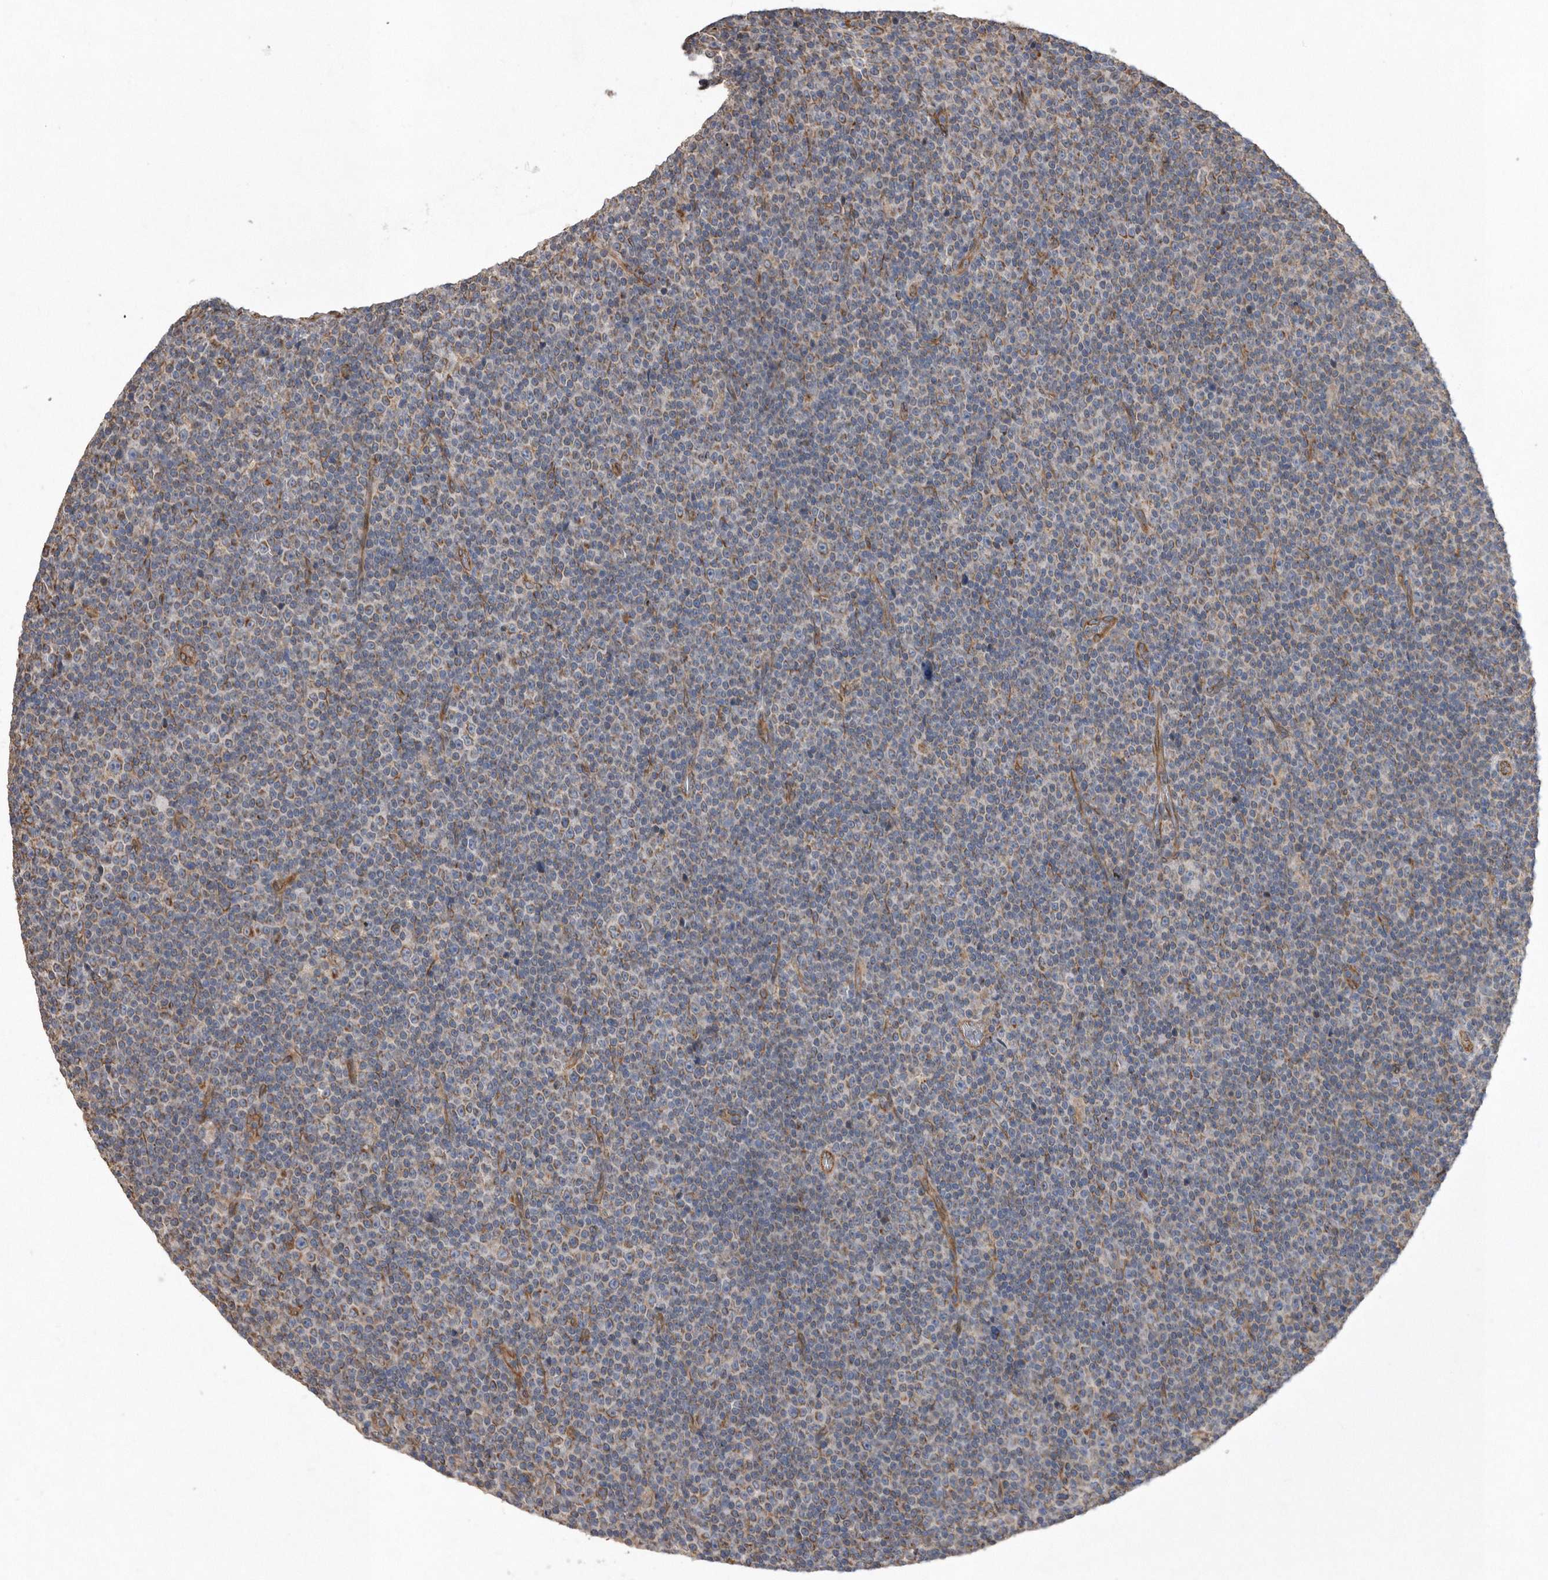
{"staining": {"intensity": "weak", "quantity": "25%-75%", "location": "cytoplasmic/membranous"}, "tissue": "lymphoma", "cell_type": "Tumor cells", "image_type": "cancer", "snomed": [{"axis": "morphology", "description": "Malignant lymphoma, non-Hodgkin's type, Low grade"}, {"axis": "topography", "description": "Lymph node"}], "caption": "Tumor cells show low levels of weak cytoplasmic/membranous positivity in about 25%-75% of cells in human lymphoma.", "gene": "PON2", "patient": {"sex": "female", "age": 67}}